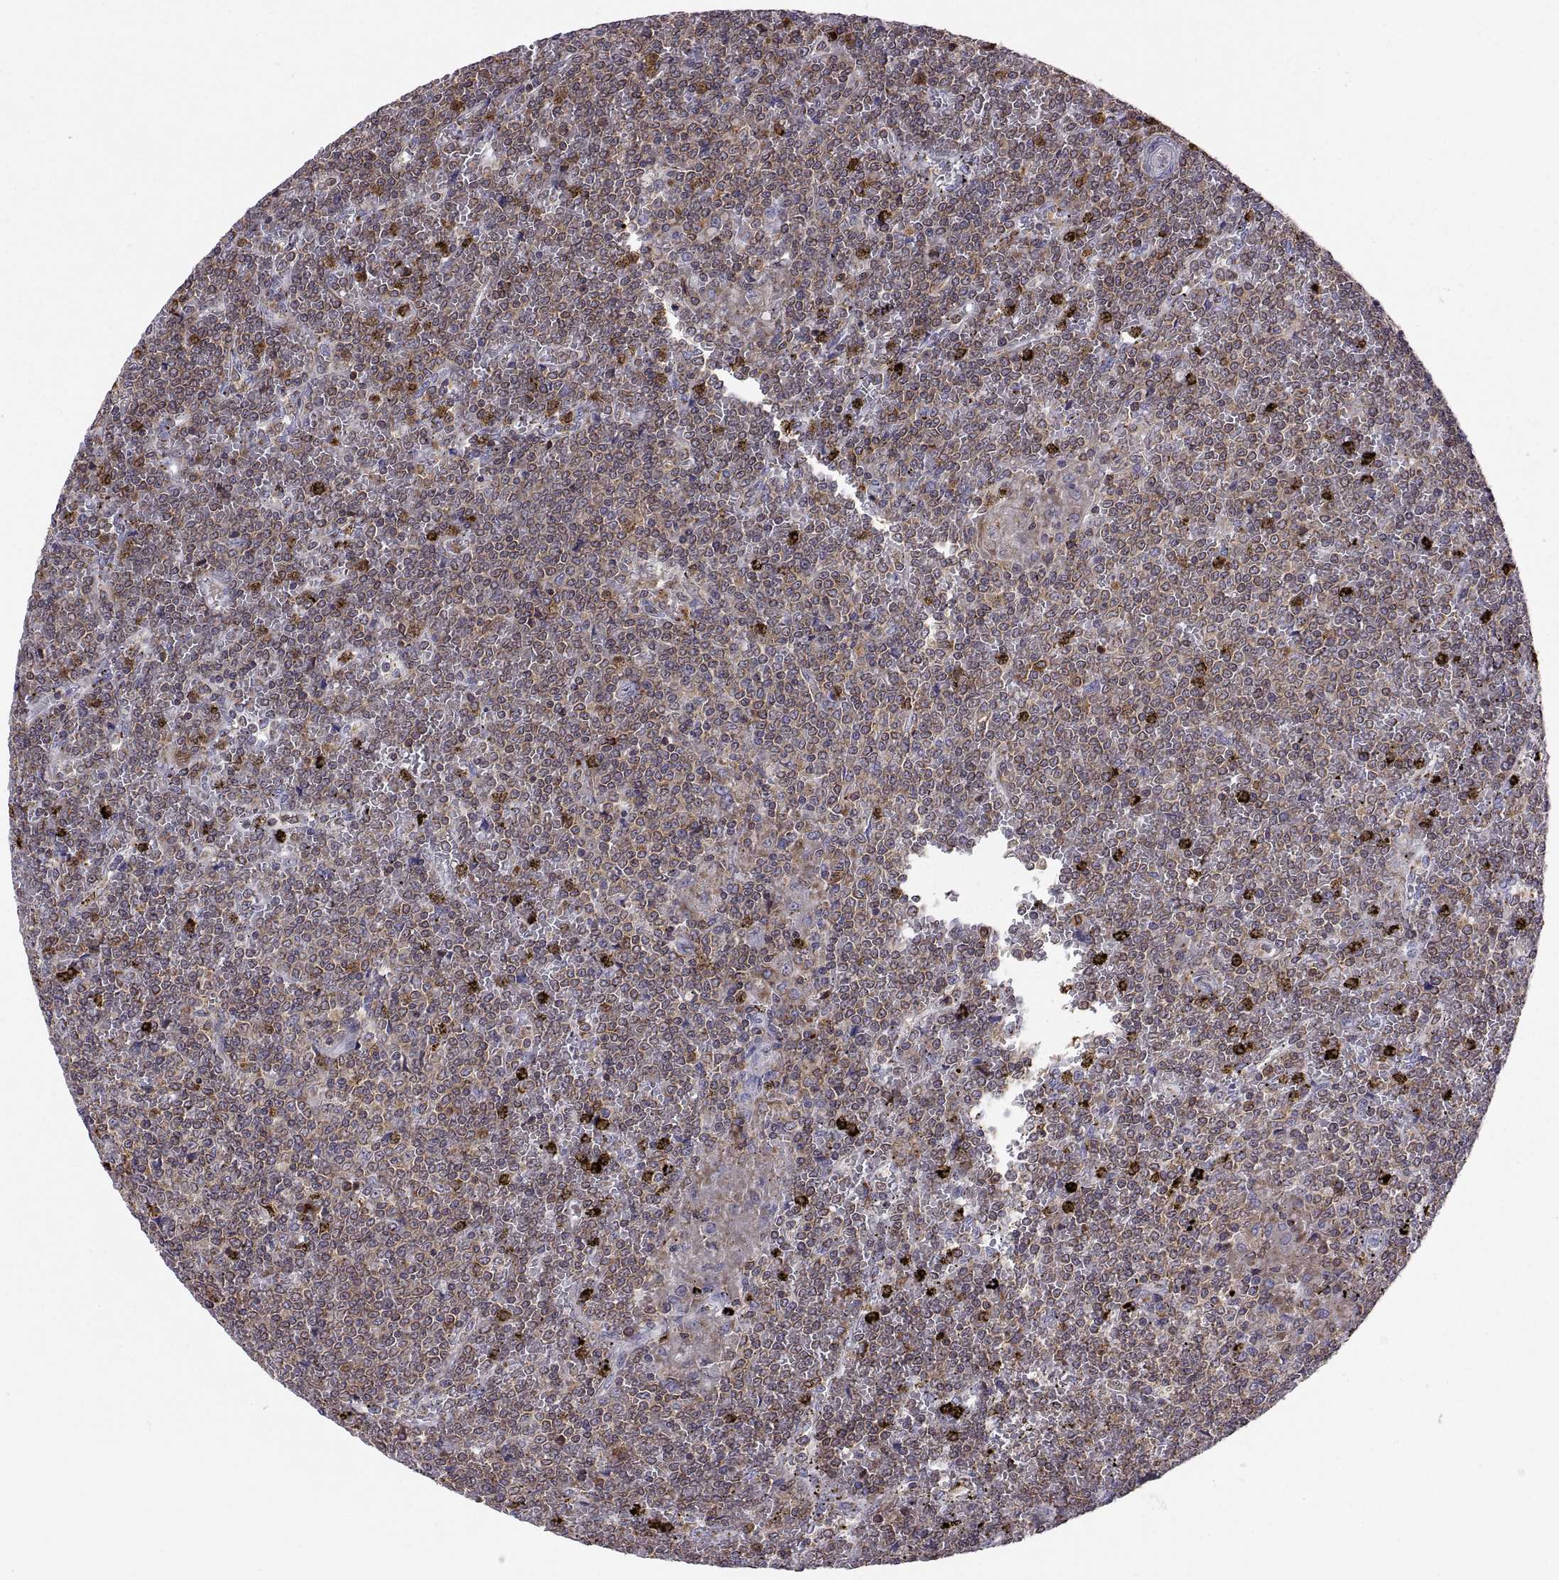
{"staining": {"intensity": "moderate", "quantity": ">75%", "location": "cytoplasmic/membranous"}, "tissue": "lymphoma", "cell_type": "Tumor cells", "image_type": "cancer", "snomed": [{"axis": "morphology", "description": "Malignant lymphoma, non-Hodgkin's type, Low grade"}, {"axis": "topography", "description": "Spleen"}], "caption": "A brown stain labels moderate cytoplasmic/membranous staining of a protein in human malignant lymphoma, non-Hodgkin's type (low-grade) tumor cells.", "gene": "ACAP1", "patient": {"sex": "female", "age": 19}}